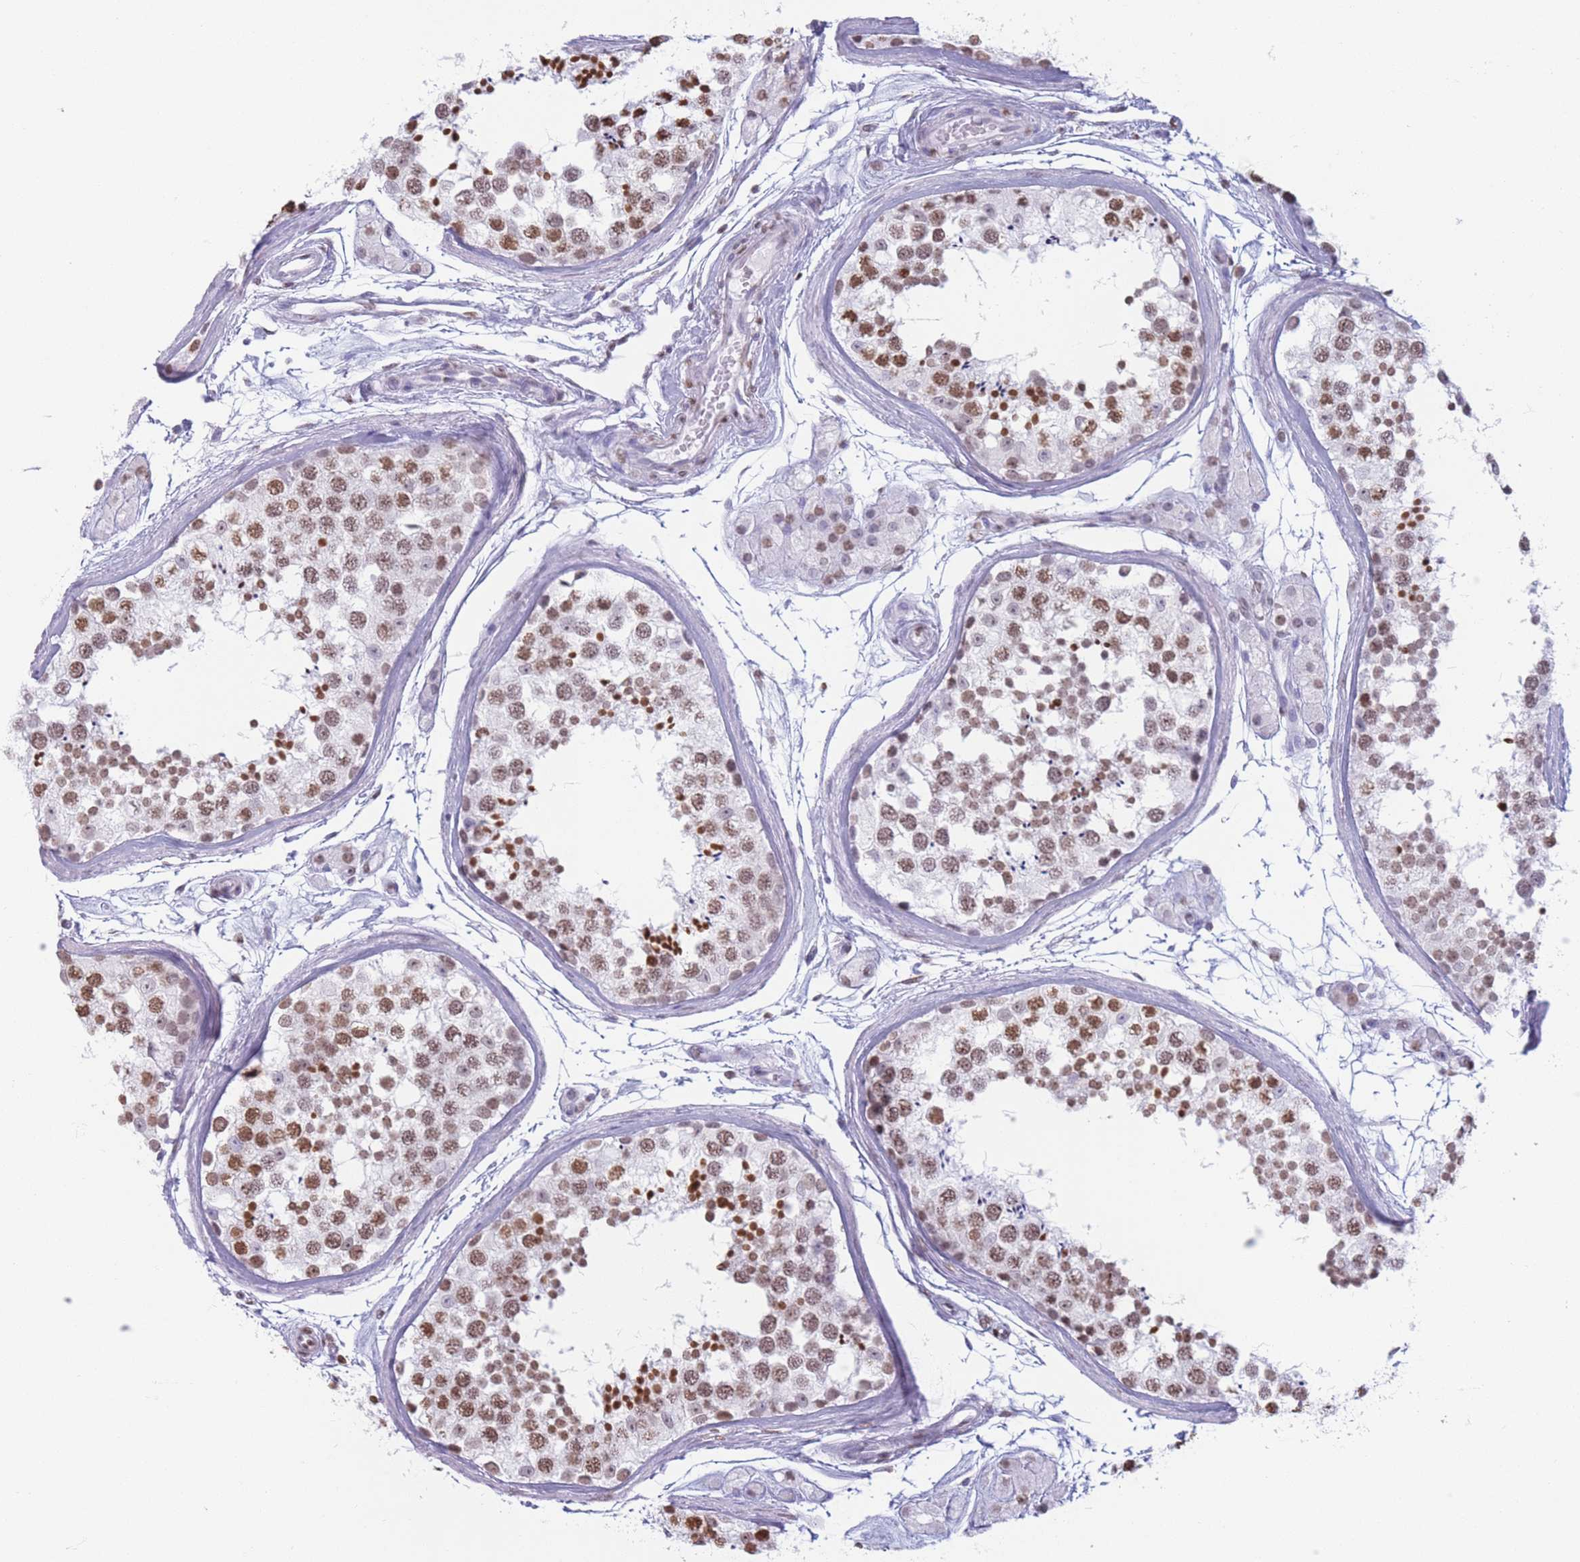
{"staining": {"intensity": "moderate", "quantity": ">75%", "location": "nuclear"}, "tissue": "testis", "cell_type": "Cells in seminiferous ducts", "image_type": "normal", "snomed": [{"axis": "morphology", "description": "Normal tissue, NOS"}, {"axis": "topography", "description": "Testis"}], "caption": "Protein staining of benign testis reveals moderate nuclear expression in about >75% of cells in seminiferous ducts. (Stains: DAB in brown, nuclei in blue, Microscopy: brightfield microscopy at high magnification).", "gene": "RYK", "patient": {"sex": "male", "age": 56}}